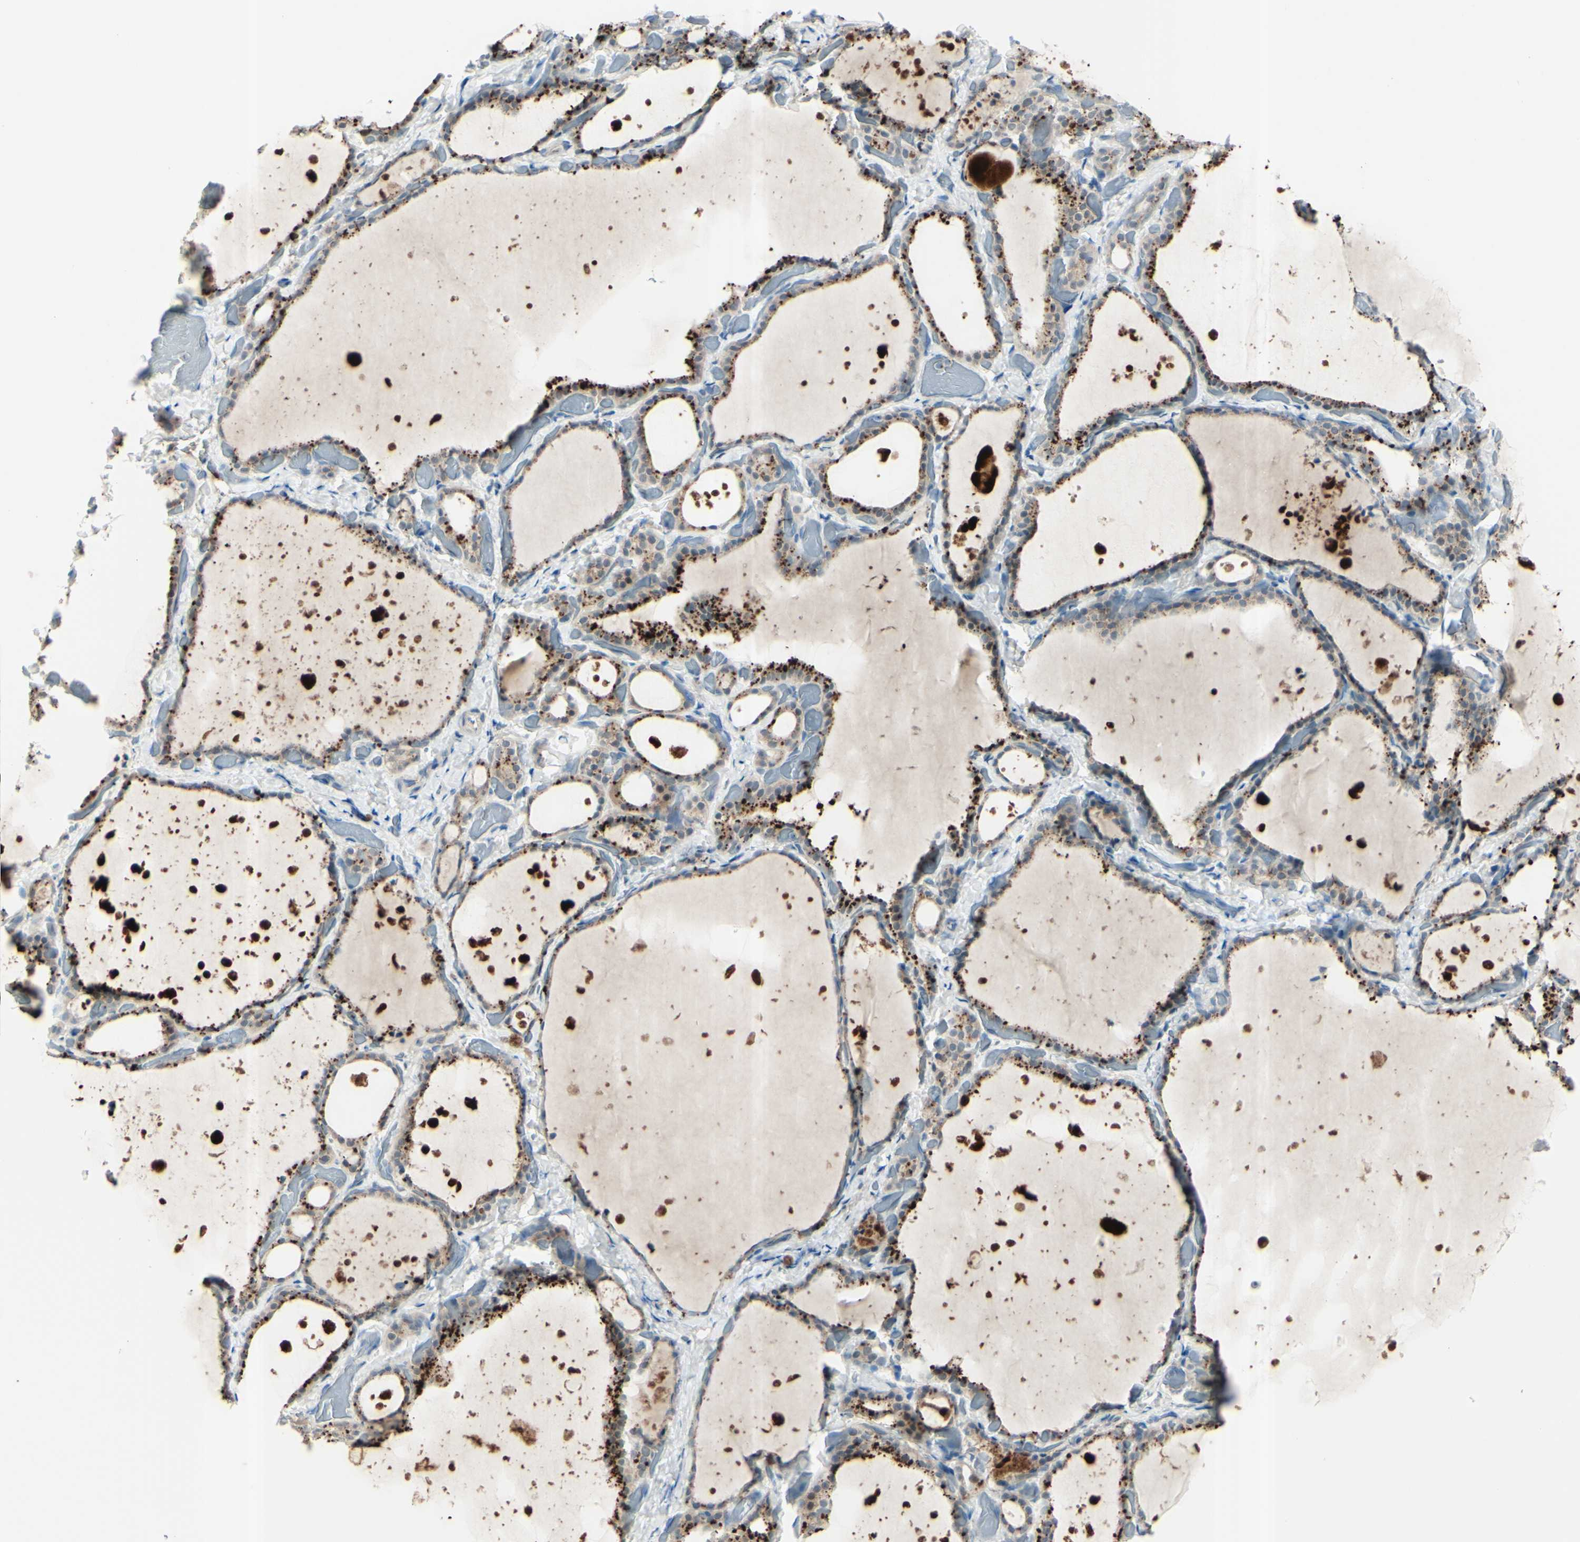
{"staining": {"intensity": "strong", "quantity": ">75%", "location": "cytoplasmic/membranous"}, "tissue": "thyroid gland", "cell_type": "Glandular cells", "image_type": "normal", "snomed": [{"axis": "morphology", "description": "Normal tissue, NOS"}, {"axis": "topography", "description": "Thyroid gland"}], "caption": "Glandular cells display high levels of strong cytoplasmic/membranous positivity in about >75% of cells in unremarkable human thyroid gland.", "gene": "B4GALT1", "patient": {"sex": "female", "age": 44}}